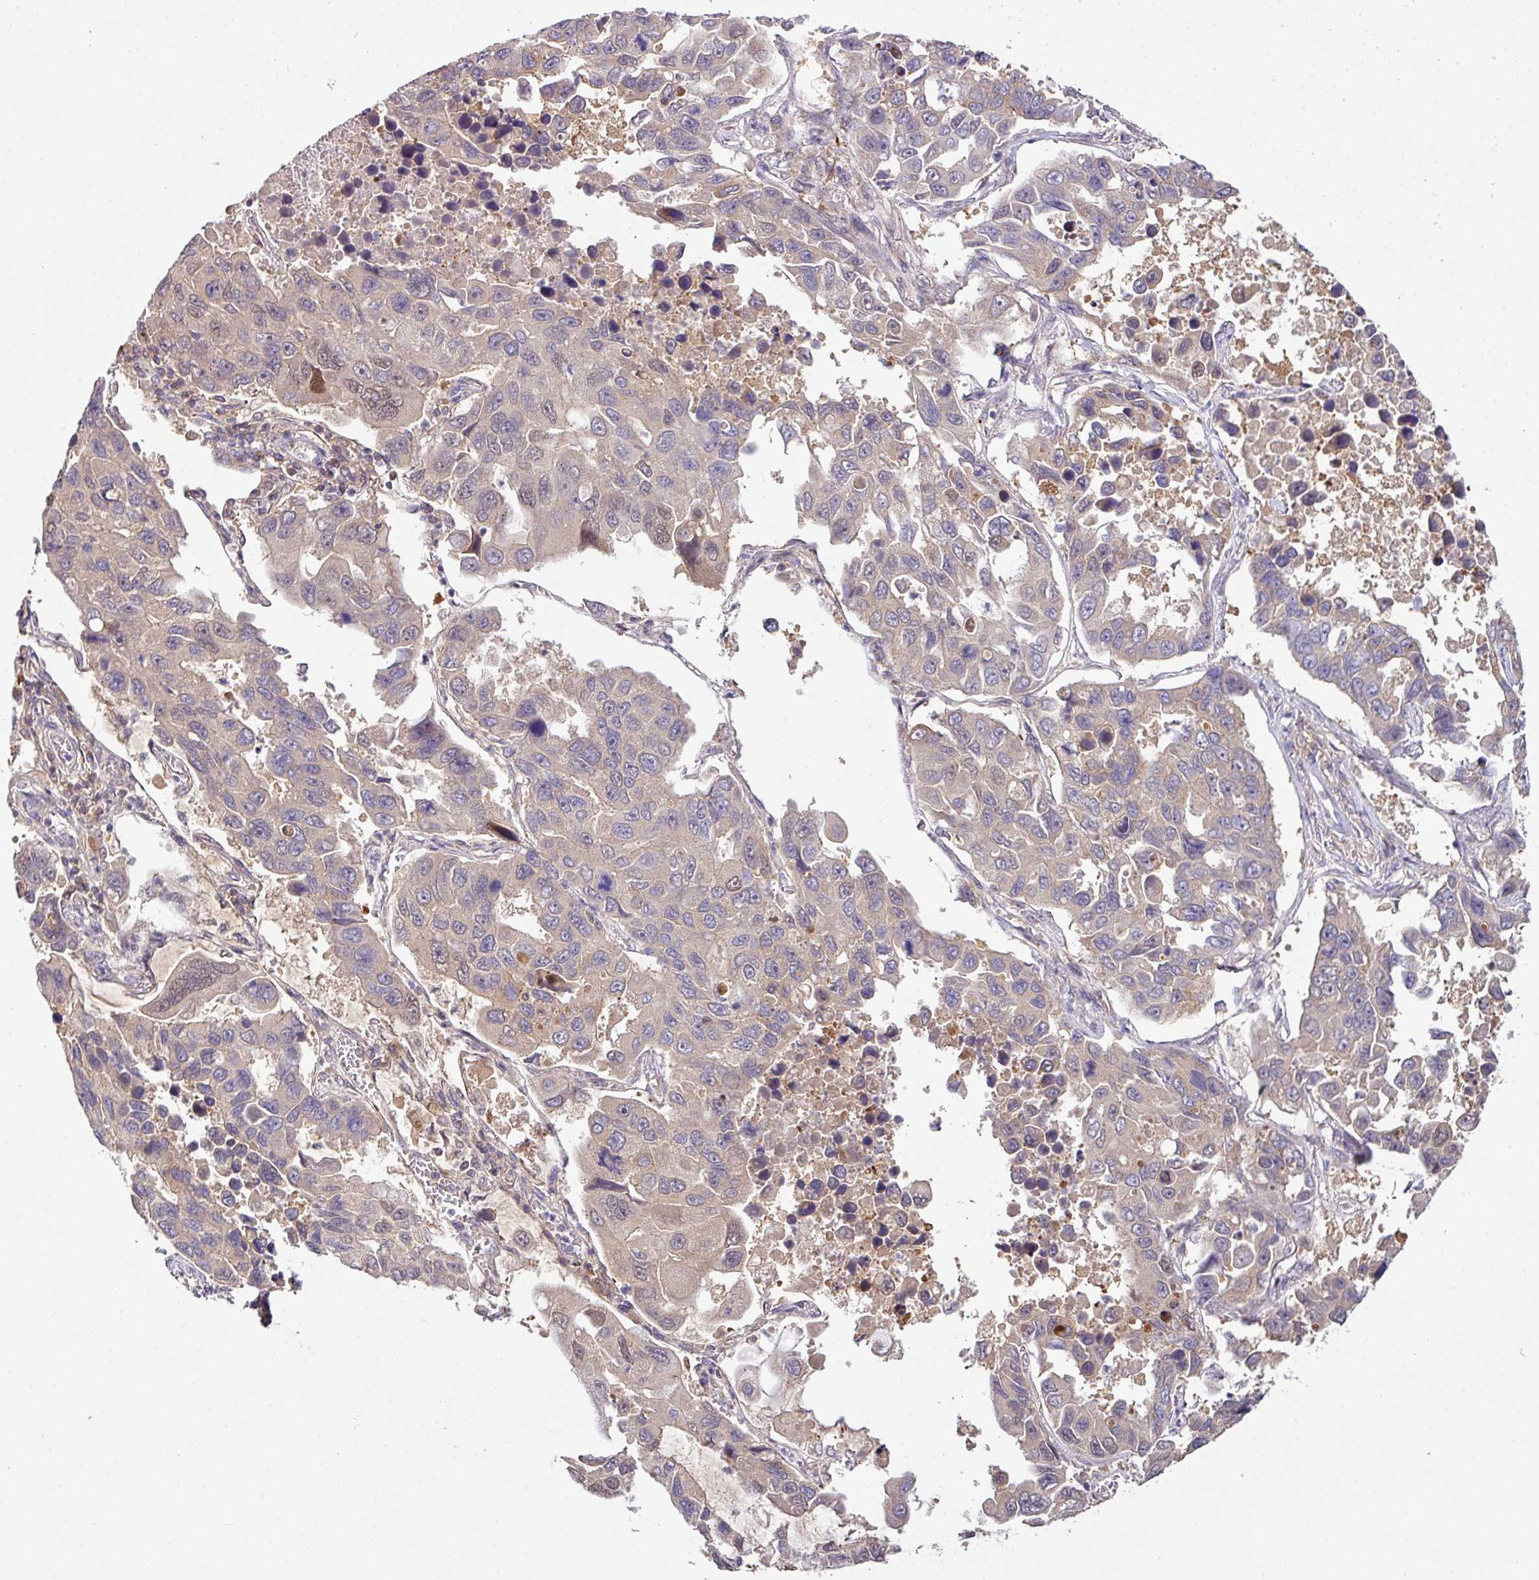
{"staining": {"intensity": "negative", "quantity": "none", "location": "none"}, "tissue": "lung cancer", "cell_type": "Tumor cells", "image_type": "cancer", "snomed": [{"axis": "morphology", "description": "Adenocarcinoma, NOS"}, {"axis": "topography", "description": "Lung"}], "caption": "Histopathology image shows no significant protein staining in tumor cells of lung adenocarcinoma. Nuclei are stained in blue.", "gene": "SLAMF6", "patient": {"sex": "male", "age": 64}}